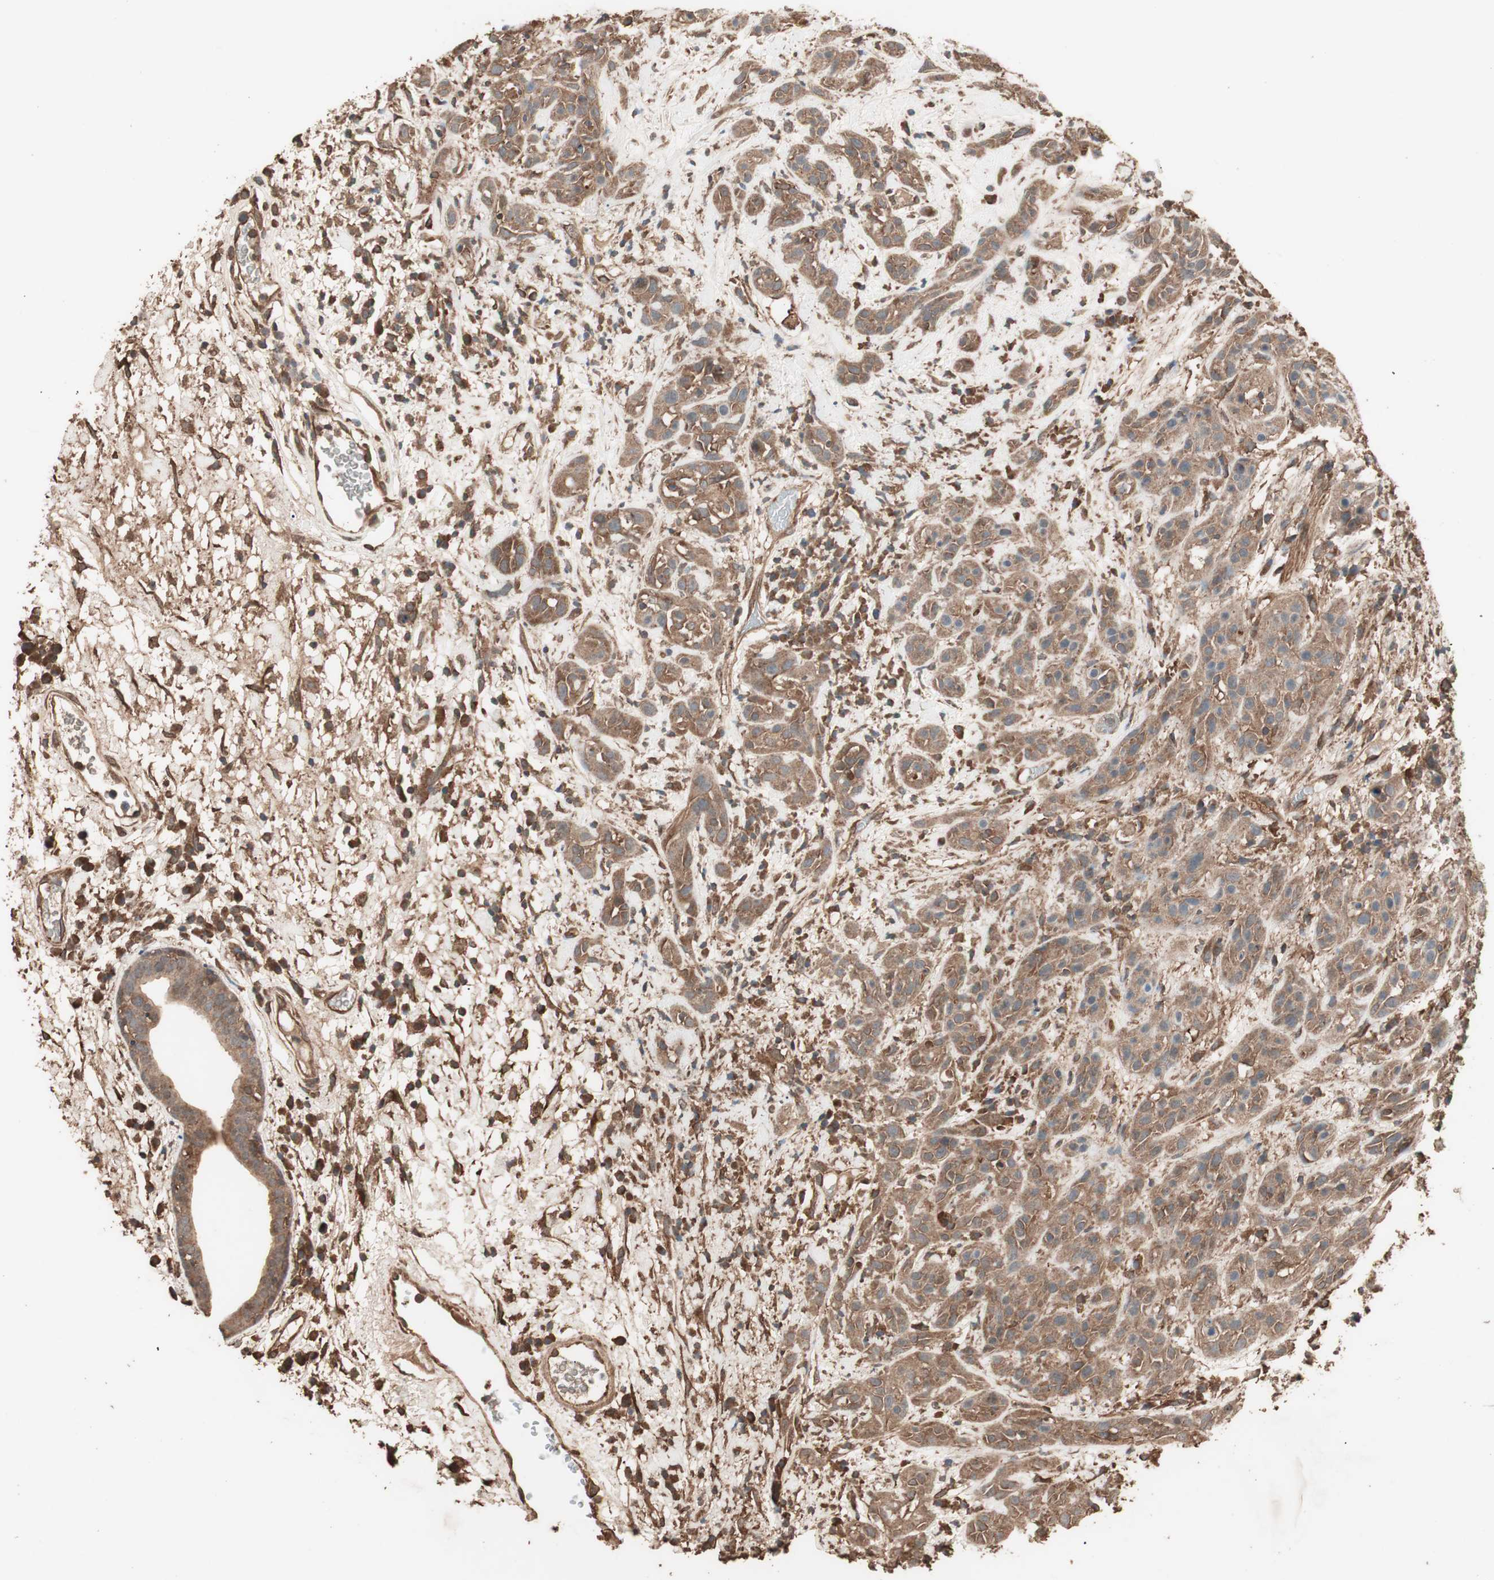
{"staining": {"intensity": "moderate", "quantity": ">75%", "location": "cytoplasmic/membranous"}, "tissue": "head and neck cancer", "cell_type": "Tumor cells", "image_type": "cancer", "snomed": [{"axis": "morphology", "description": "Squamous cell carcinoma, NOS"}, {"axis": "topography", "description": "Head-Neck"}], "caption": "A micrograph of human head and neck squamous cell carcinoma stained for a protein exhibits moderate cytoplasmic/membranous brown staining in tumor cells. The protein of interest is shown in brown color, while the nuclei are stained blue.", "gene": "CCN4", "patient": {"sex": "male", "age": 62}}